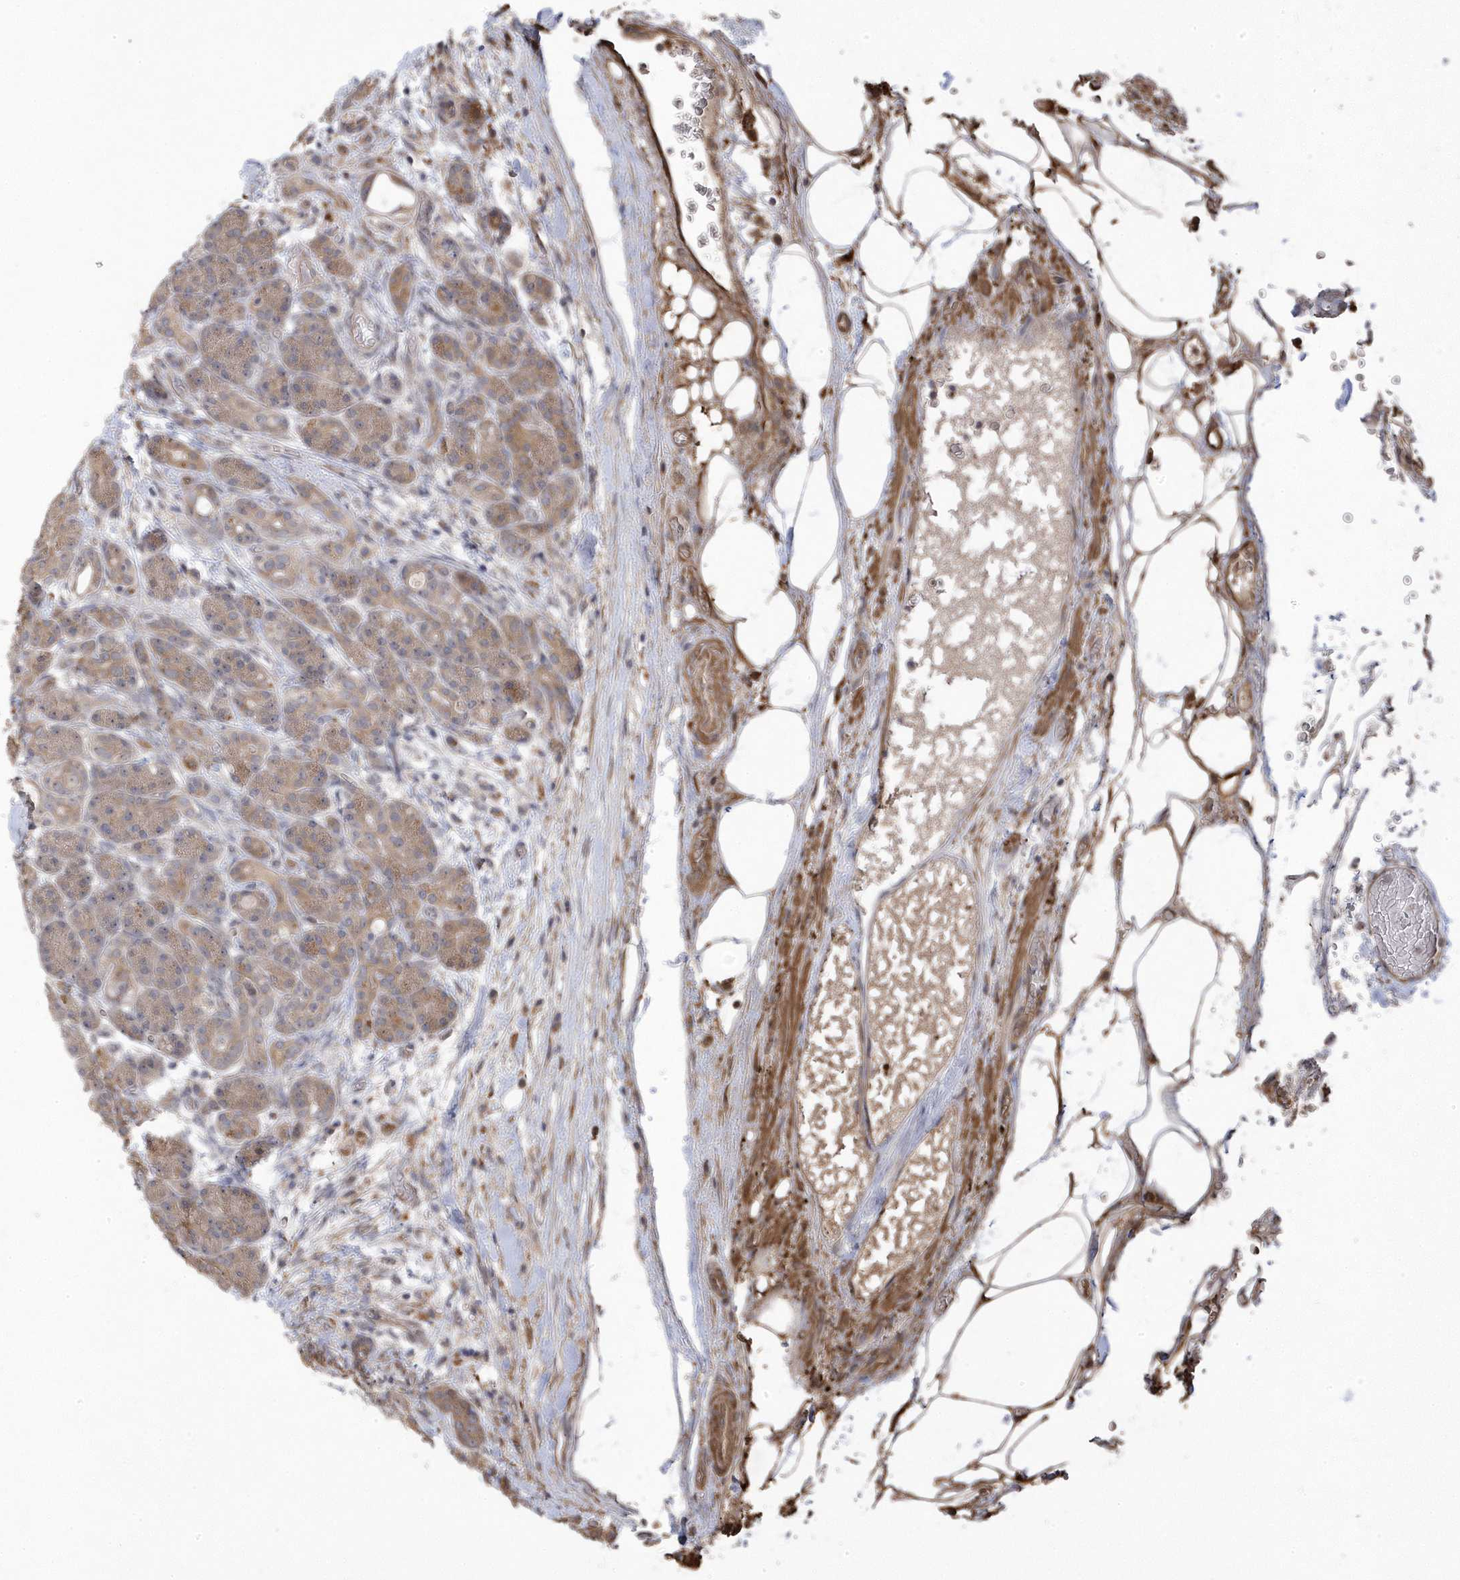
{"staining": {"intensity": "moderate", "quantity": "<25%", "location": "cytoplasmic/membranous"}, "tissue": "pancreas", "cell_type": "Exocrine glandular cells", "image_type": "normal", "snomed": [{"axis": "morphology", "description": "Normal tissue, NOS"}, {"axis": "topography", "description": "Pancreas"}], "caption": "Brown immunohistochemical staining in normal pancreas demonstrates moderate cytoplasmic/membranous staining in approximately <25% of exocrine glandular cells.", "gene": "GTPBP6", "patient": {"sex": "male", "age": 63}}